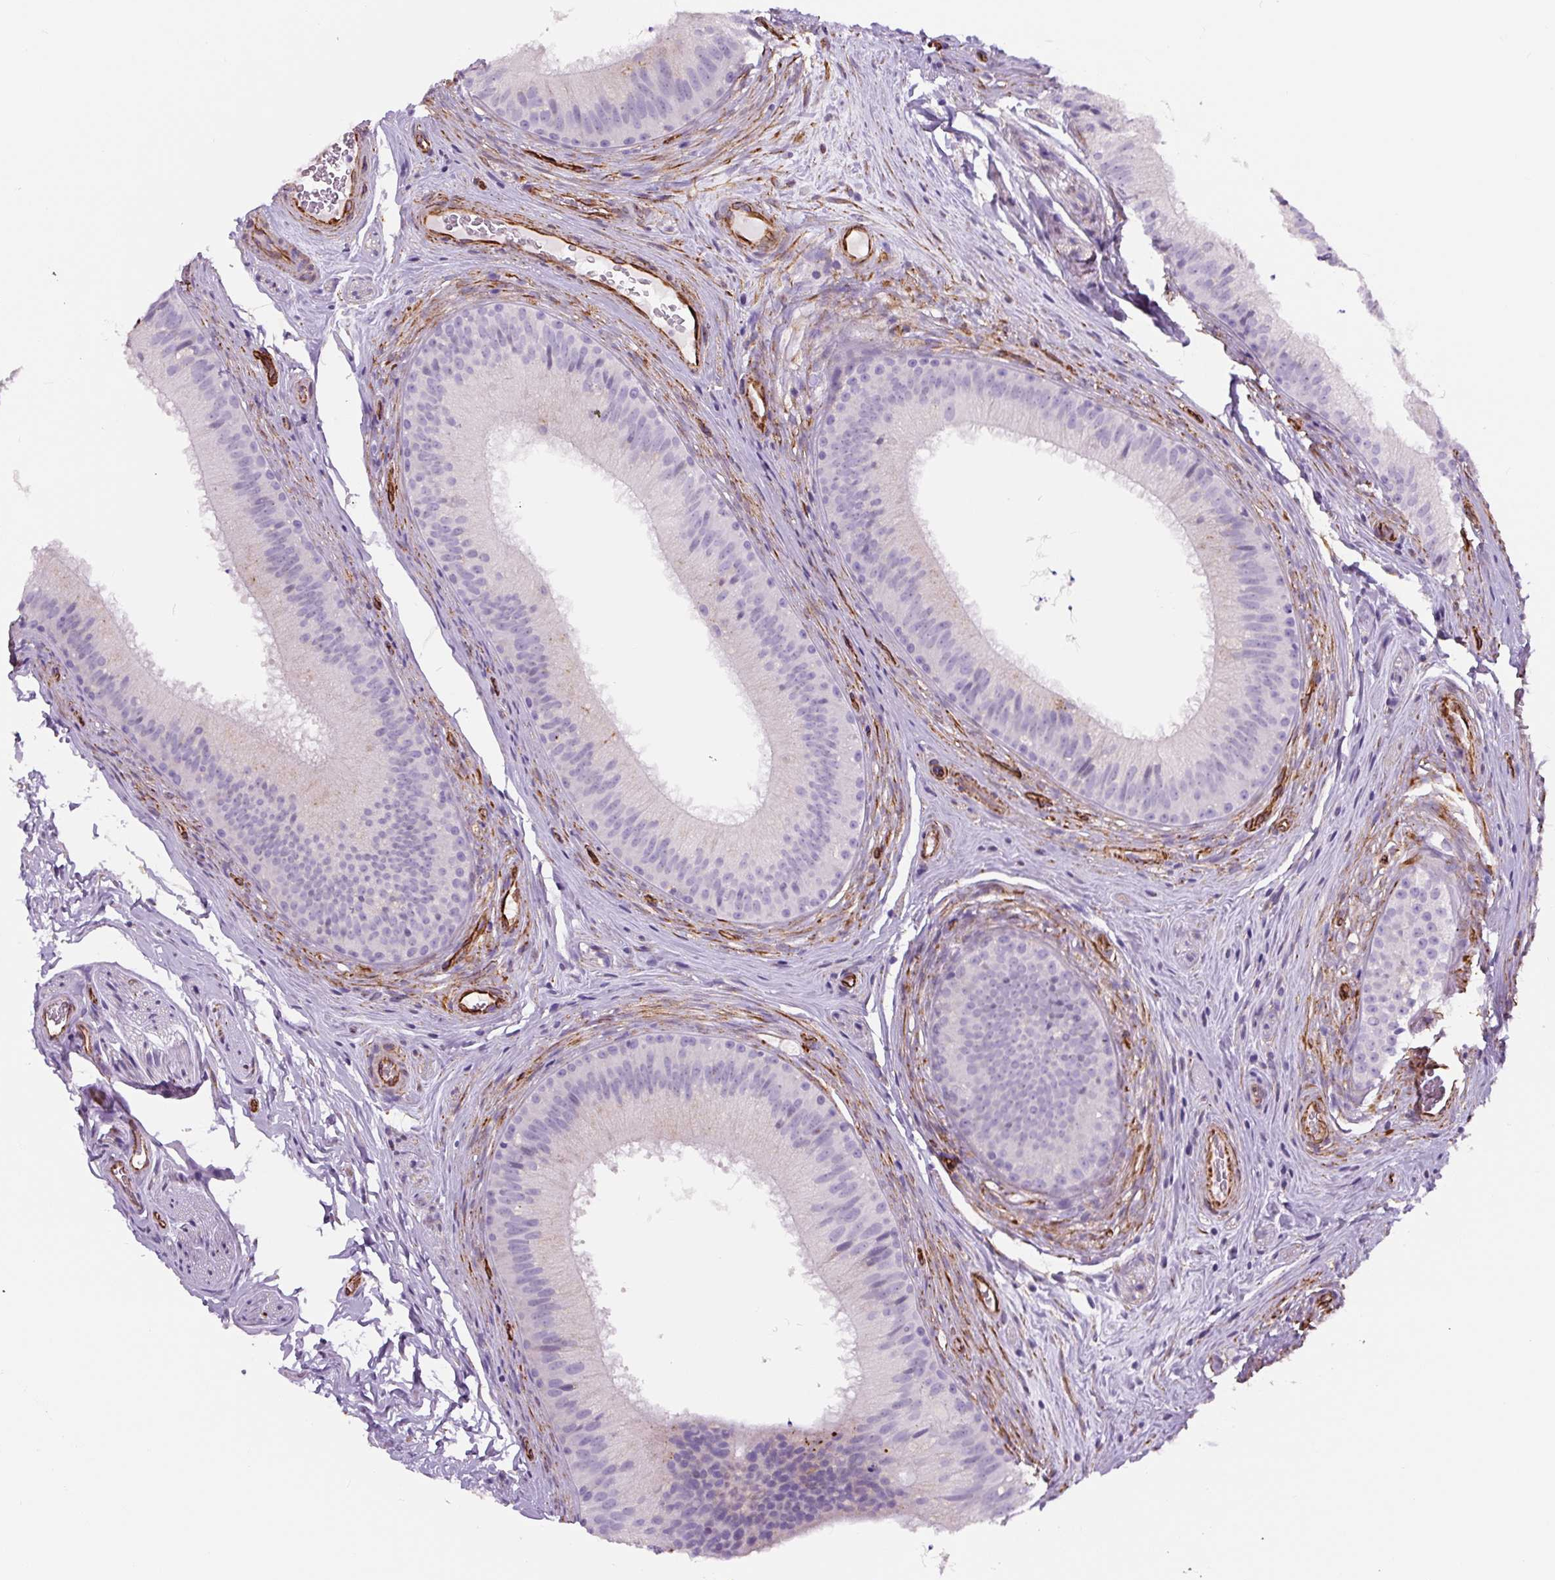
{"staining": {"intensity": "negative", "quantity": "none", "location": "none"}, "tissue": "epididymis", "cell_type": "Glandular cells", "image_type": "normal", "snomed": [{"axis": "morphology", "description": "Normal tissue, NOS"}, {"axis": "topography", "description": "Epididymis"}], "caption": "IHC photomicrograph of unremarkable epididymis: epididymis stained with DAB demonstrates no significant protein positivity in glandular cells. The staining was performed using DAB to visualize the protein expression in brown, while the nuclei were stained in blue with hematoxylin (Magnification: 20x).", "gene": "NES", "patient": {"sex": "male", "age": 24}}